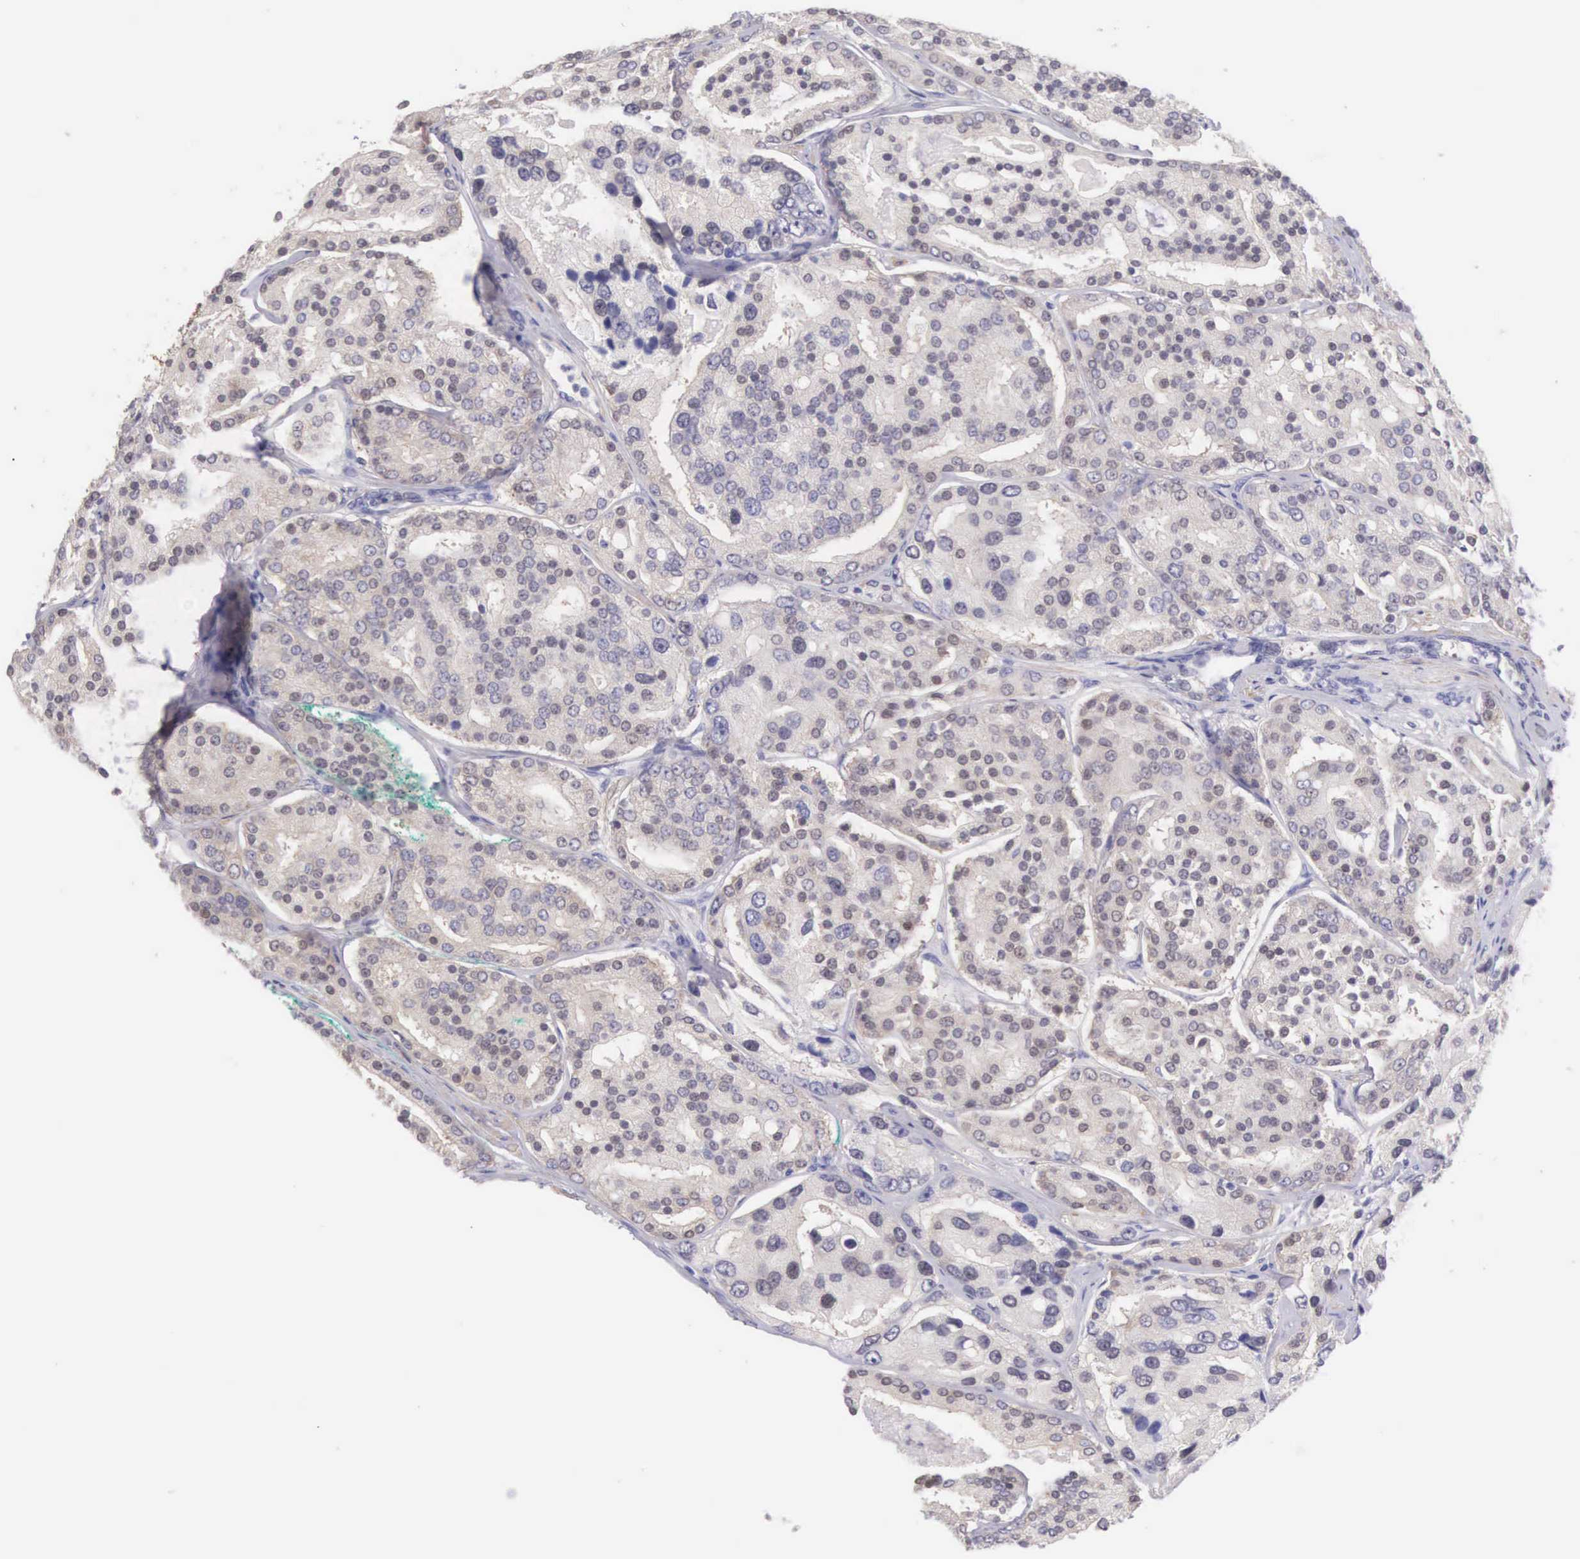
{"staining": {"intensity": "weak", "quantity": "25%-75%", "location": "cytoplasmic/membranous"}, "tissue": "prostate cancer", "cell_type": "Tumor cells", "image_type": "cancer", "snomed": [{"axis": "morphology", "description": "Adenocarcinoma, High grade"}, {"axis": "topography", "description": "Prostate"}], "caption": "IHC micrograph of prostate adenocarcinoma (high-grade) stained for a protein (brown), which reveals low levels of weak cytoplasmic/membranous staining in about 25%-75% of tumor cells.", "gene": "ARFGAP3", "patient": {"sex": "male", "age": 64}}